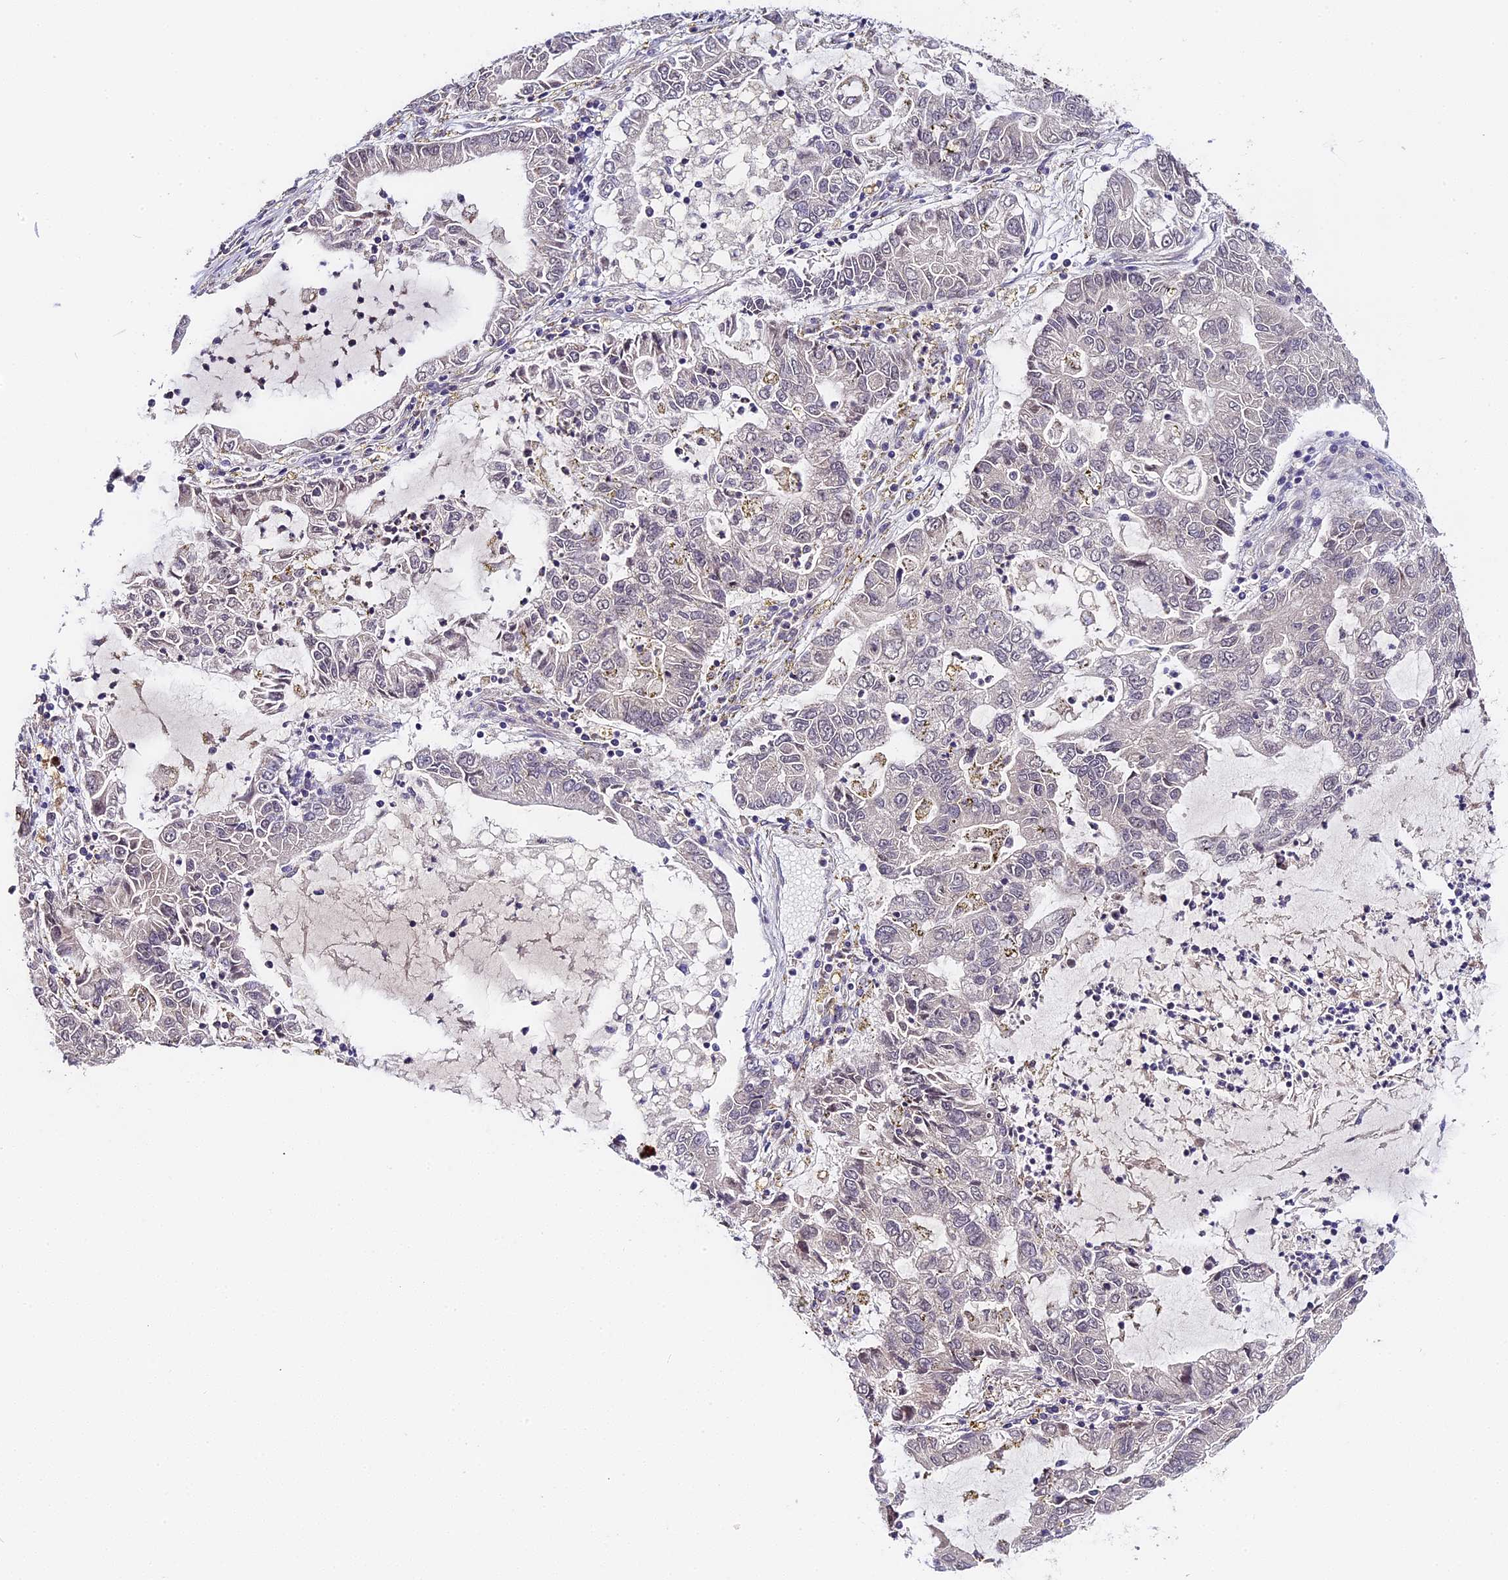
{"staining": {"intensity": "negative", "quantity": "none", "location": "none"}, "tissue": "lung cancer", "cell_type": "Tumor cells", "image_type": "cancer", "snomed": [{"axis": "morphology", "description": "Adenocarcinoma, NOS"}, {"axis": "topography", "description": "Lung"}], "caption": "This is a histopathology image of immunohistochemistry (IHC) staining of adenocarcinoma (lung), which shows no expression in tumor cells. (DAB (3,3'-diaminobenzidine) immunohistochemistry visualized using brightfield microscopy, high magnification).", "gene": "IMPACT", "patient": {"sex": "female", "age": 51}}